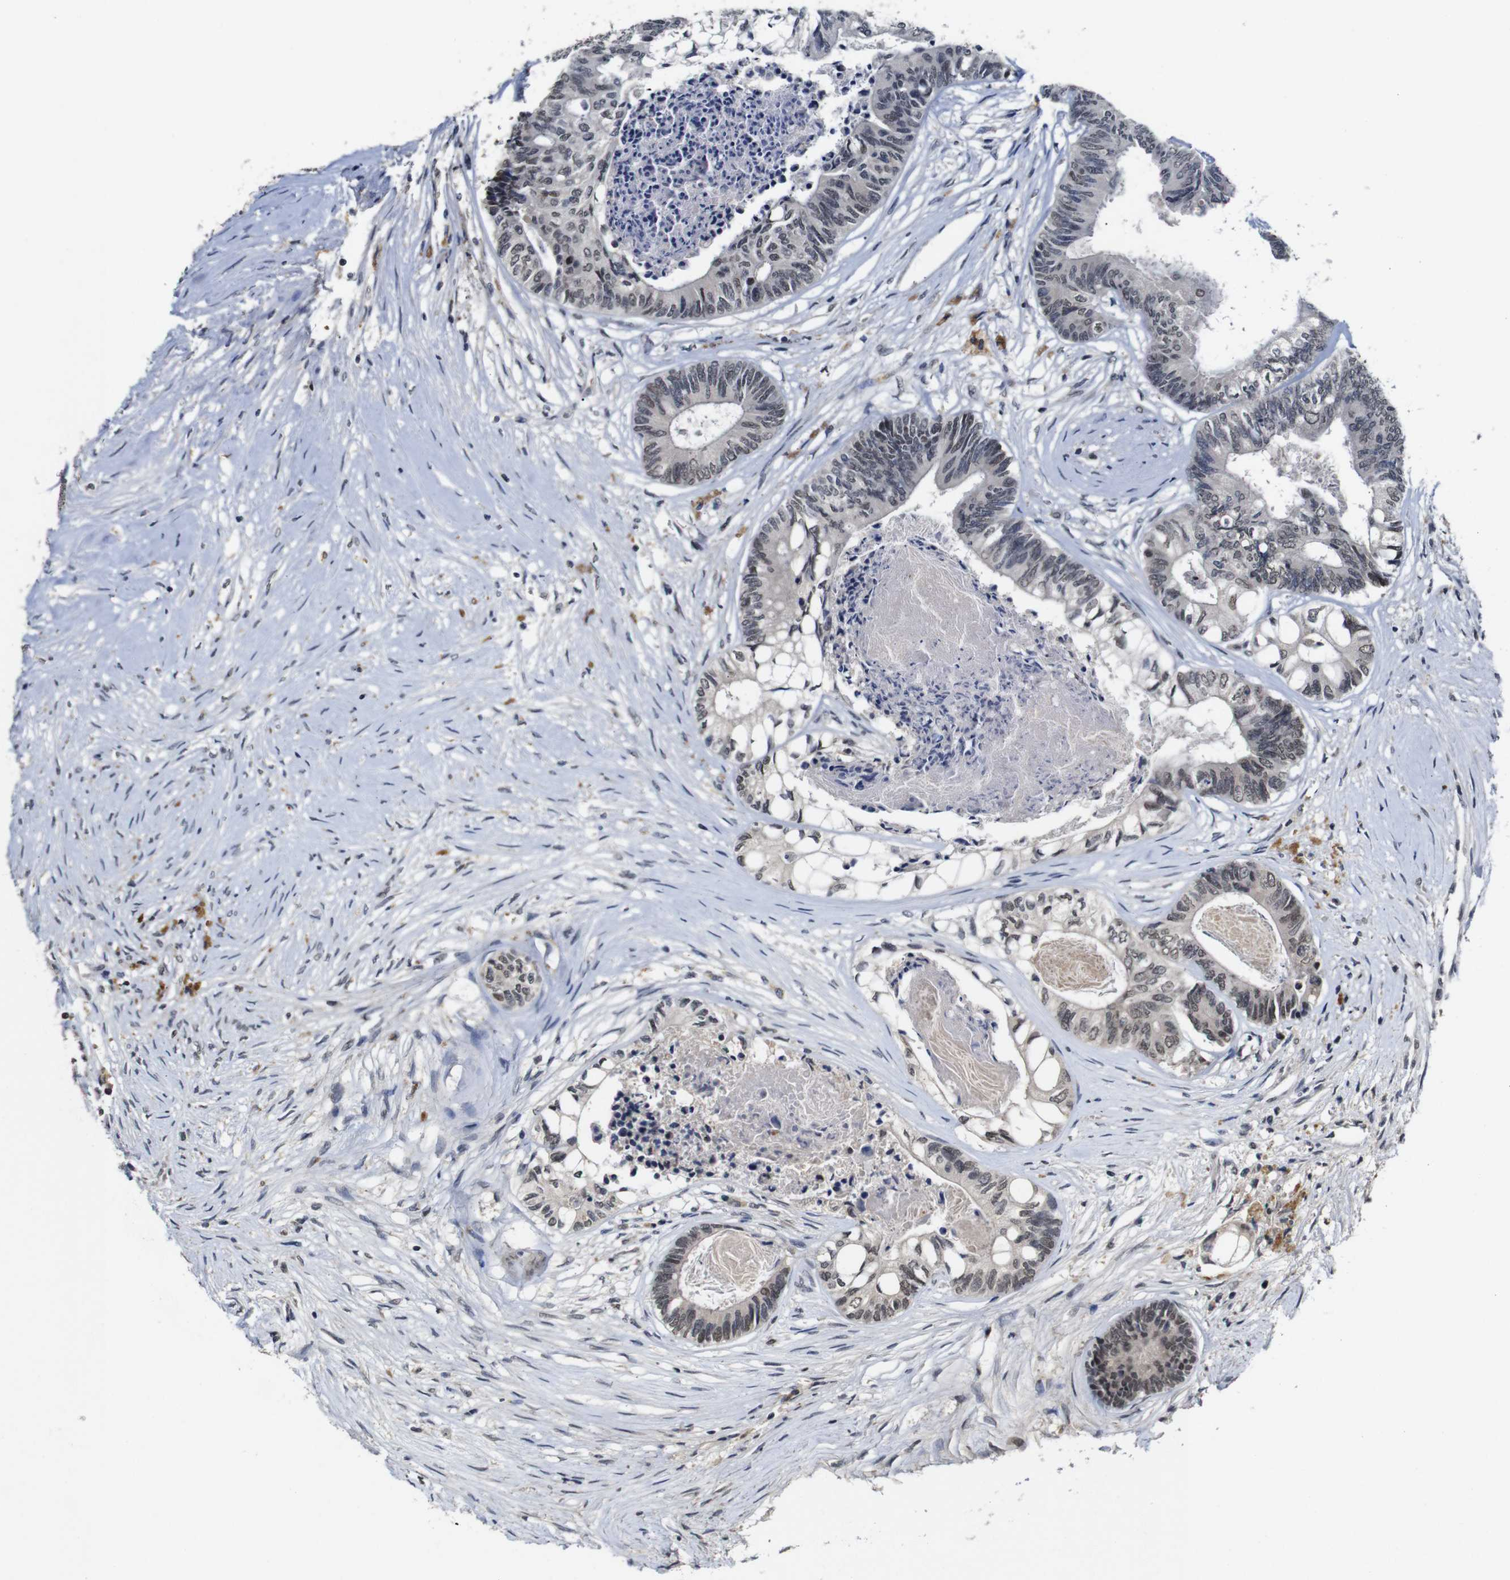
{"staining": {"intensity": "weak", "quantity": ">75%", "location": "cytoplasmic/membranous,nuclear"}, "tissue": "colorectal cancer", "cell_type": "Tumor cells", "image_type": "cancer", "snomed": [{"axis": "morphology", "description": "Adenocarcinoma, NOS"}, {"axis": "topography", "description": "Rectum"}], "caption": "Human adenocarcinoma (colorectal) stained with a protein marker exhibits weak staining in tumor cells.", "gene": "NTRK3", "patient": {"sex": "male", "age": 63}}